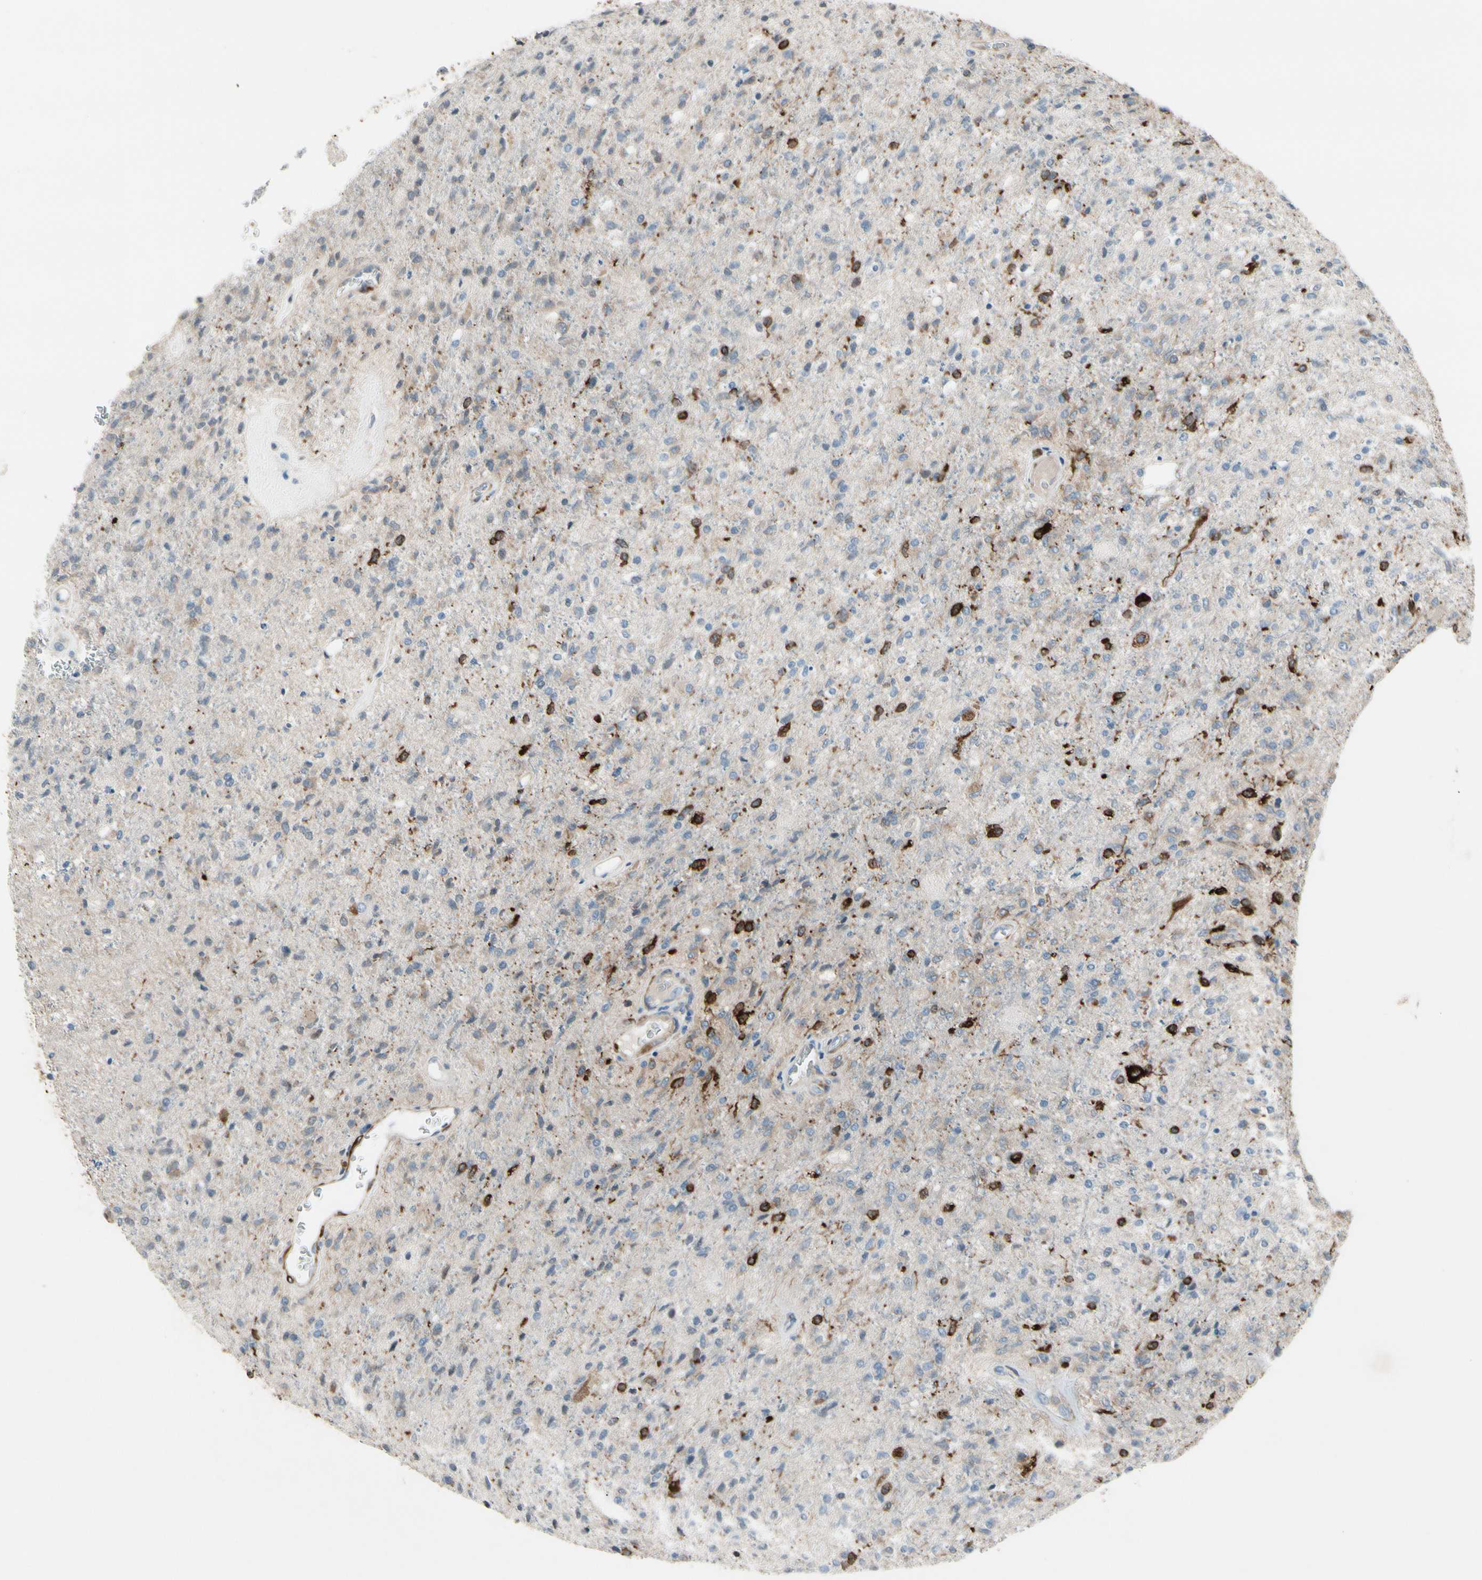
{"staining": {"intensity": "strong", "quantity": "<25%", "location": "cytoplasmic/membranous"}, "tissue": "glioma", "cell_type": "Tumor cells", "image_type": "cancer", "snomed": [{"axis": "morphology", "description": "Normal tissue, NOS"}, {"axis": "morphology", "description": "Glioma, malignant, High grade"}, {"axis": "topography", "description": "Cerebral cortex"}], "caption": "Human glioma stained with a brown dye displays strong cytoplasmic/membranous positive positivity in approximately <25% of tumor cells.", "gene": "MAP2", "patient": {"sex": "male", "age": 77}}